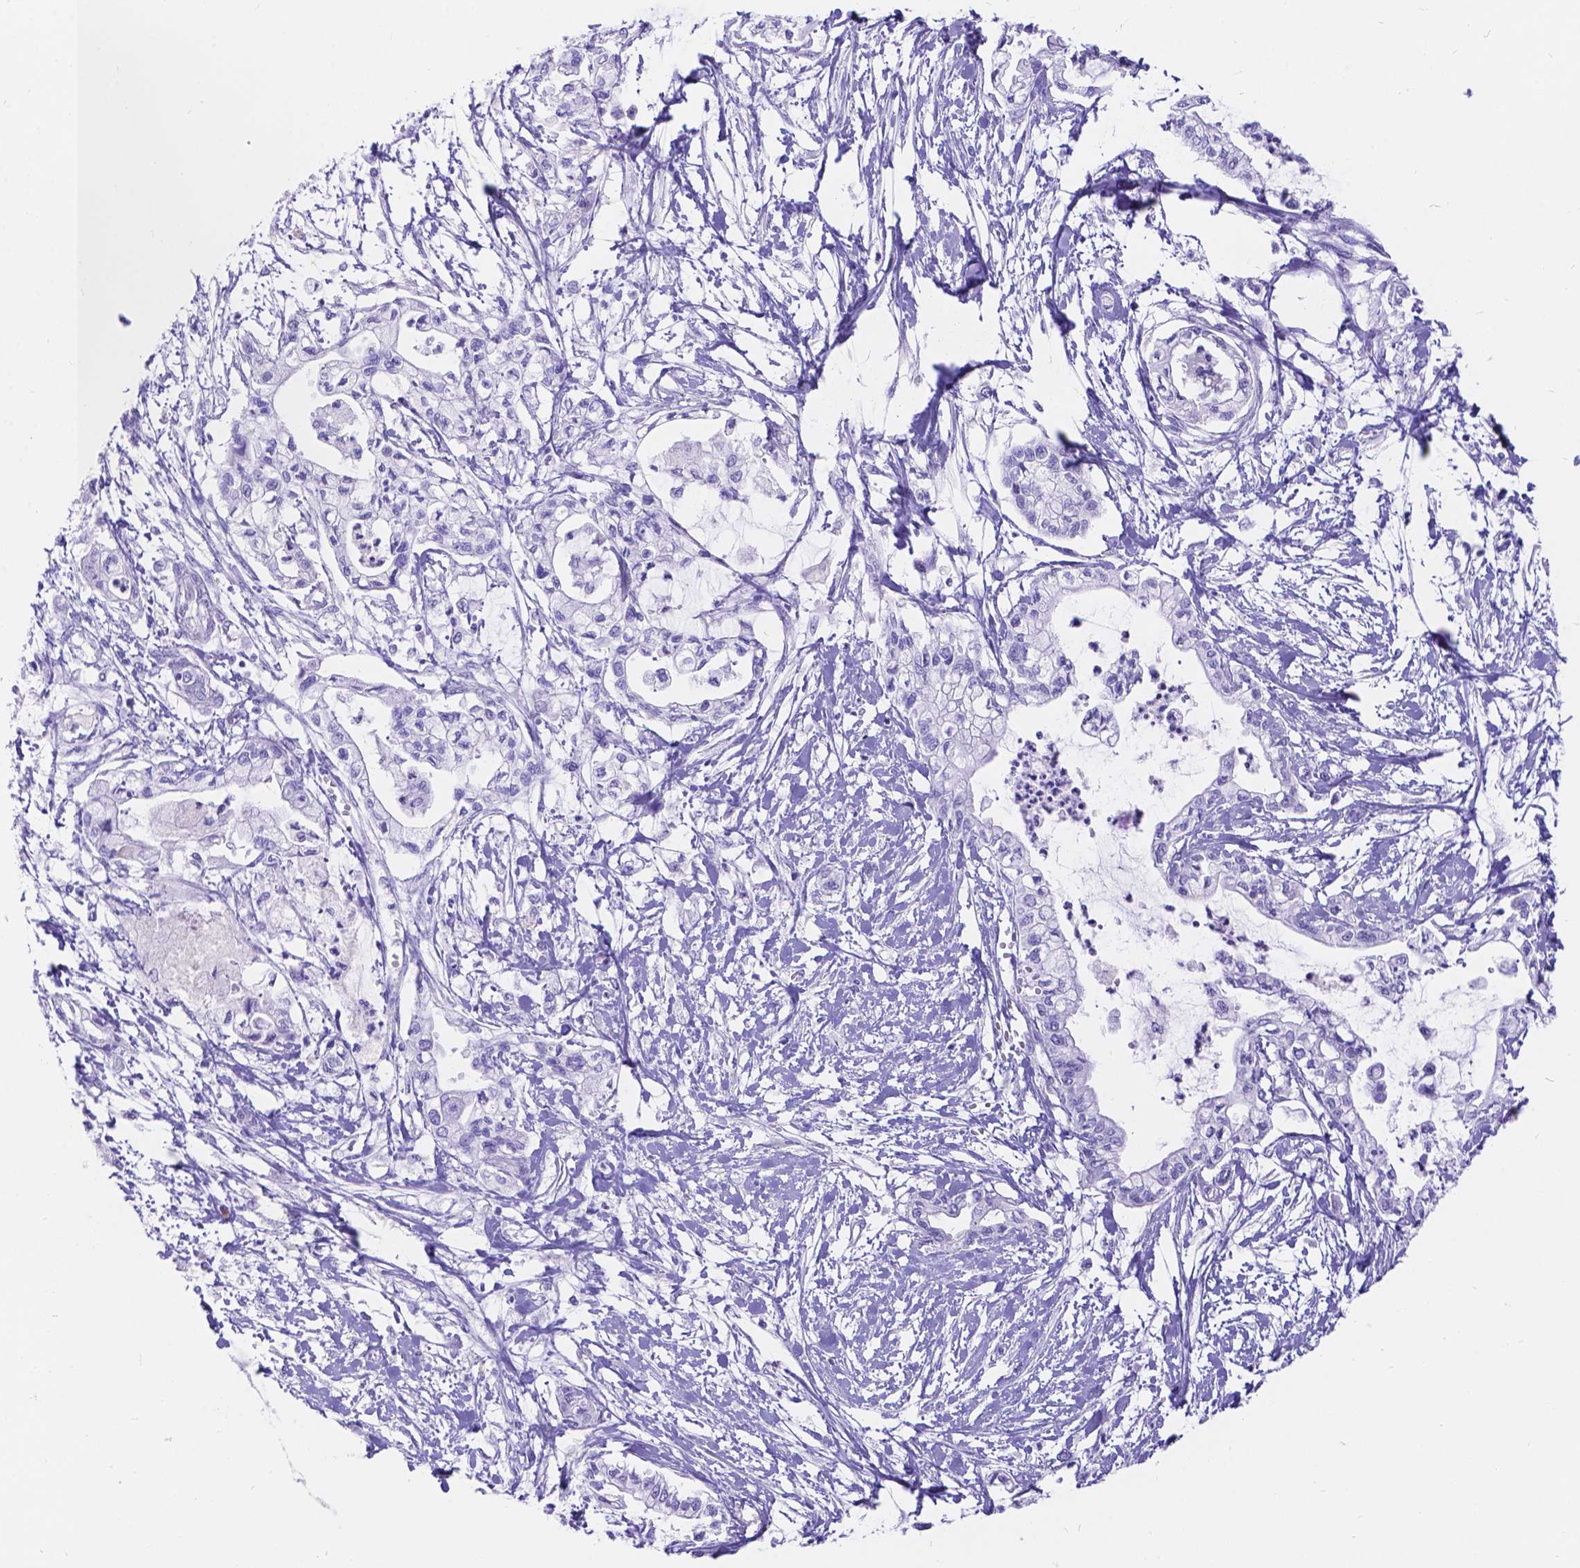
{"staining": {"intensity": "negative", "quantity": "none", "location": "none"}, "tissue": "pancreatic cancer", "cell_type": "Tumor cells", "image_type": "cancer", "snomed": [{"axis": "morphology", "description": "Adenocarcinoma, NOS"}, {"axis": "topography", "description": "Pancreas"}], "caption": "There is no significant expression in tumor cells of pancreatic cancer (adenocarcinoma).", "gene": "KLHL10", "patient": {"sex": "male", "age": 54}}